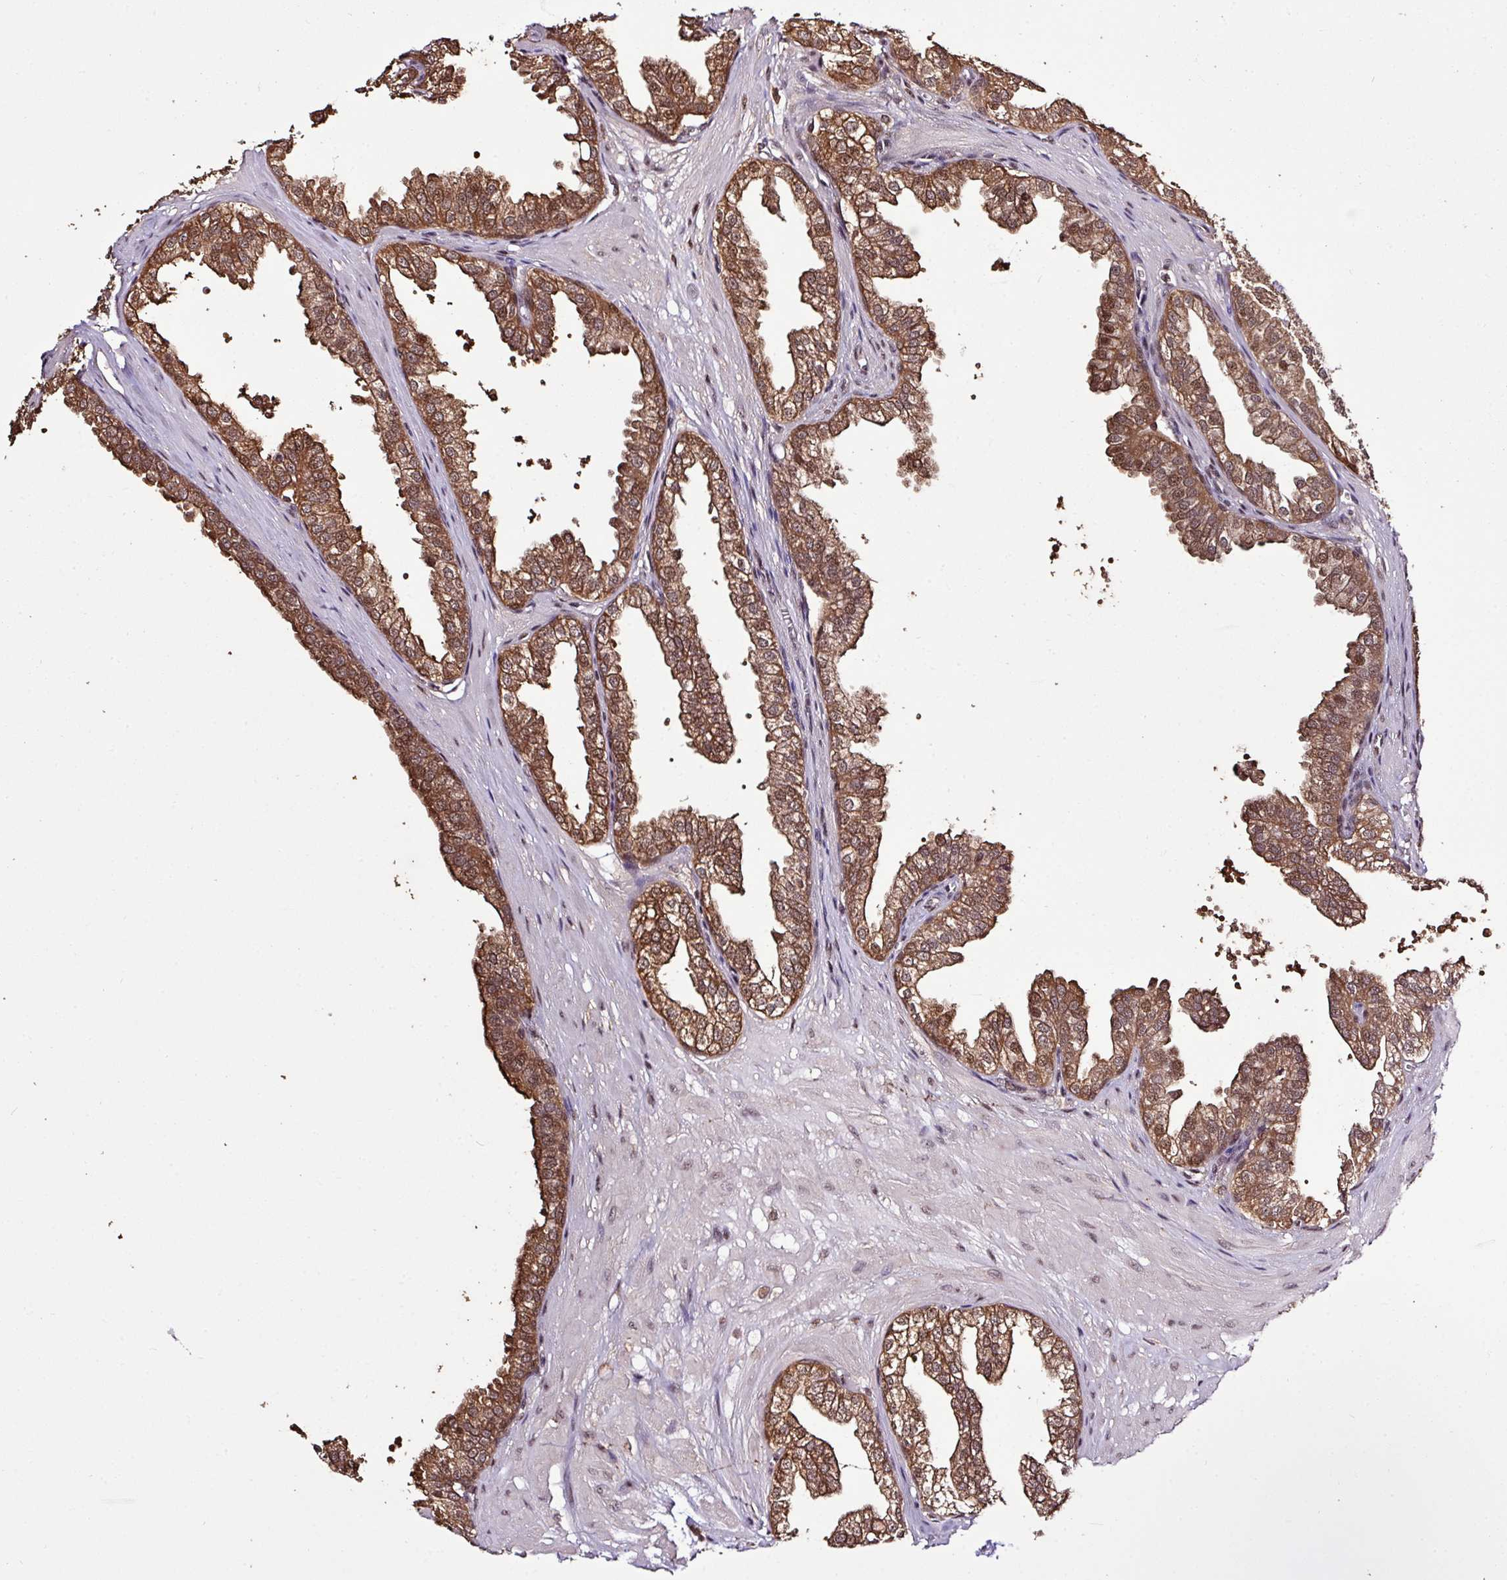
{"staining": {"intensity": "moderate", "quantity": ">75%", "location": "cytoplasmic/membranous,nuclear"}, "tissue": "prostate", "cell_type": "Glandular cells", "image_type": "normal", "snomed": [{"axis": "morphology", "description": "Normal tissue, NOS"}, {"axis": "topography", "description": "Prostate"}, {"axis": "topography", "description": "Peripheral nerve tissue"}], "caption": "Protein analysis of unremarkable prostate exhibits moderate cytoplasmic/membranous,nuclear positivity in about >75% of glandular cells. (DAB (3,3'-diaminobenzidine) = brown stain, brightfield microscopy at high magnification).", "gene": "ITPKC", "patient": {"sex": "male", "age": 55}}